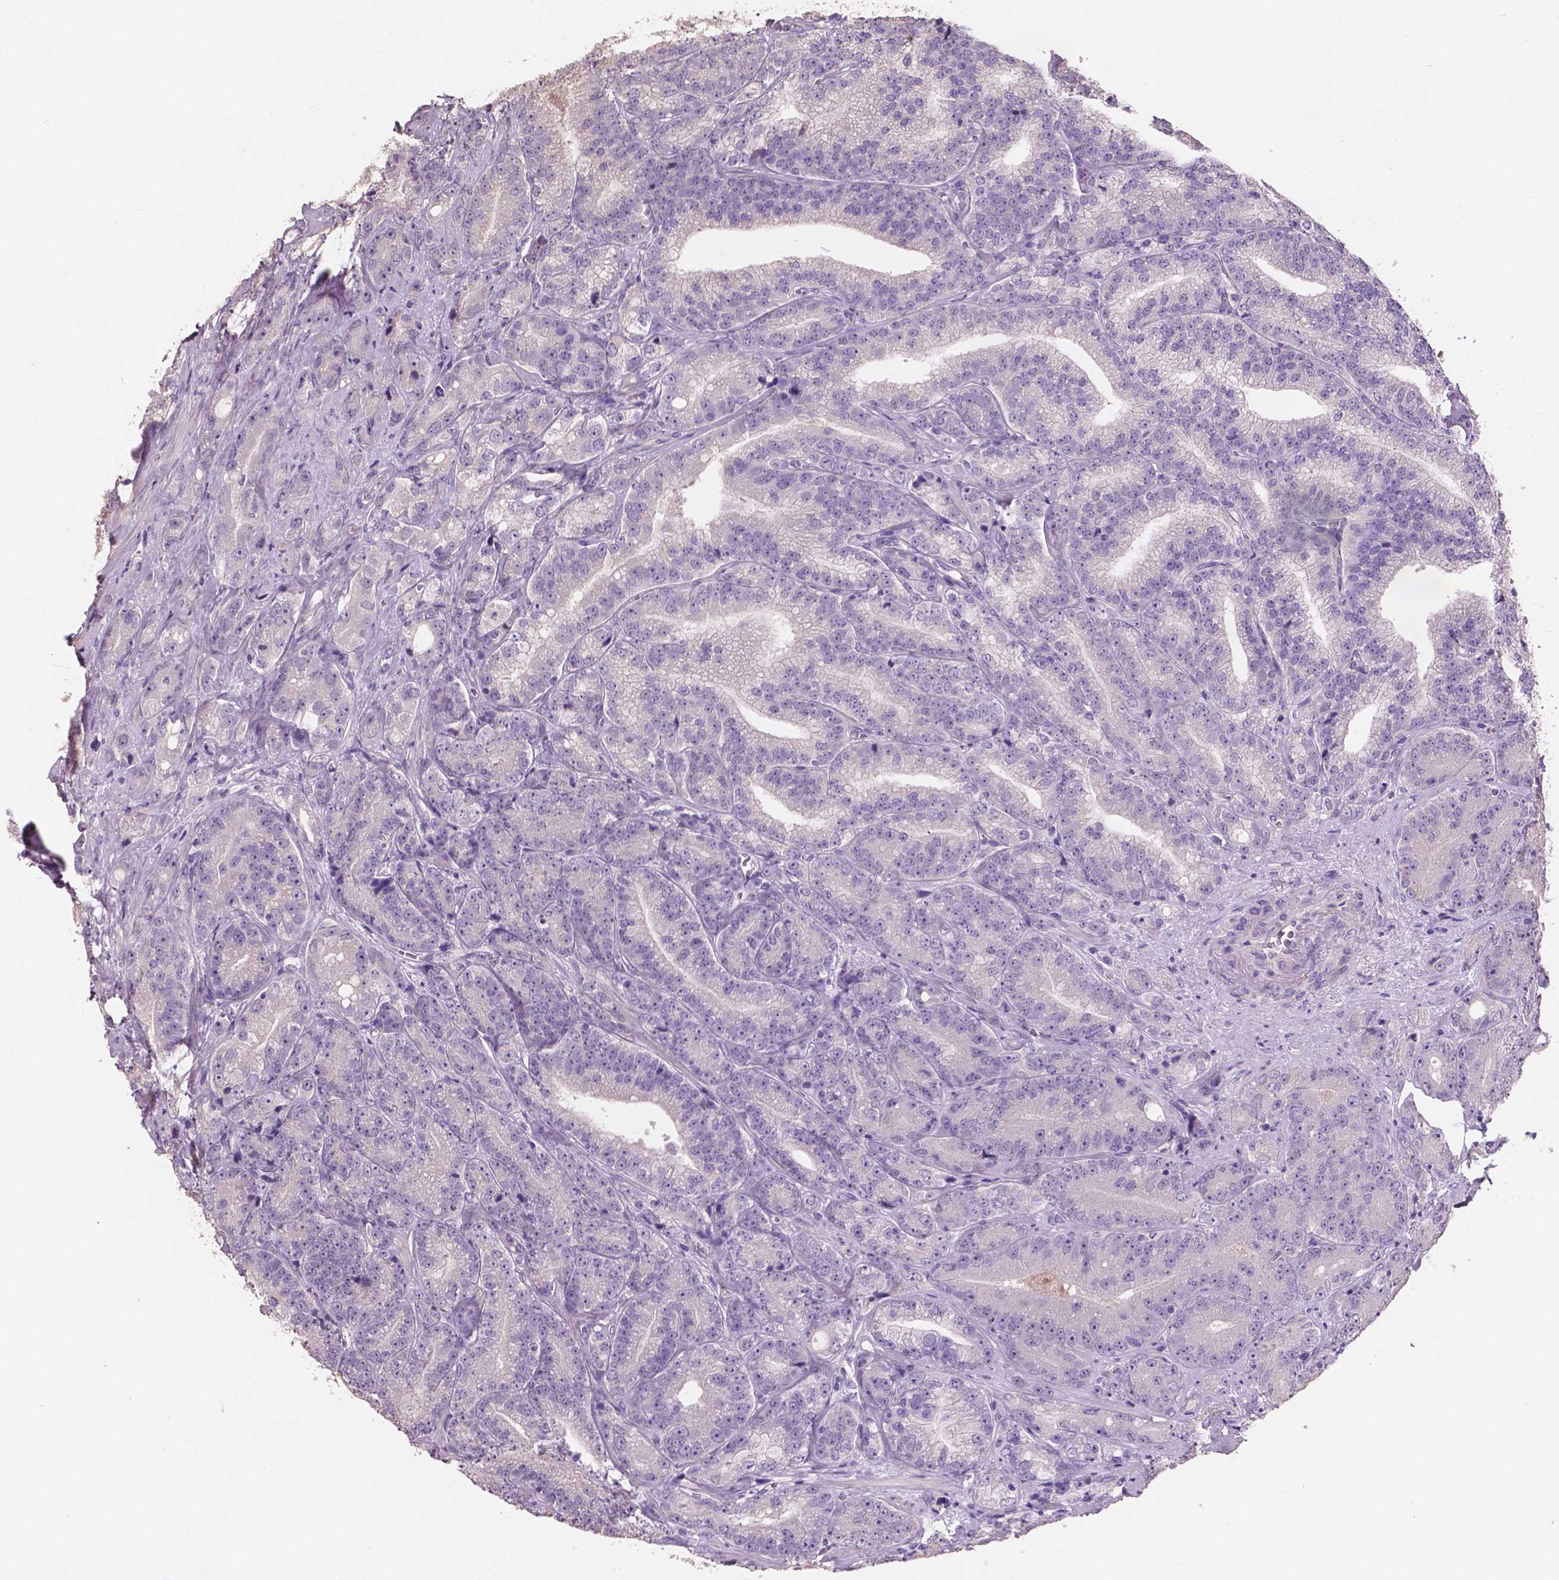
{"staining": {"intensity": "negative", "quantity": "none", "location": "none"}, "tissue": "prostate cancer", "cell_type": "Tumor cells", "image_type": "cancer", "snomed": [{"axis": "morphology", "description": "Adenocarcinoma, NOS"}, {"axis": "topography", "description": "Prostate"}], "caption": "Tumor cells show no significant protein staining in adenocarcinoma (prostate).", "gene": "SBSN", "patient": {"sex": "male", "age": 63}}